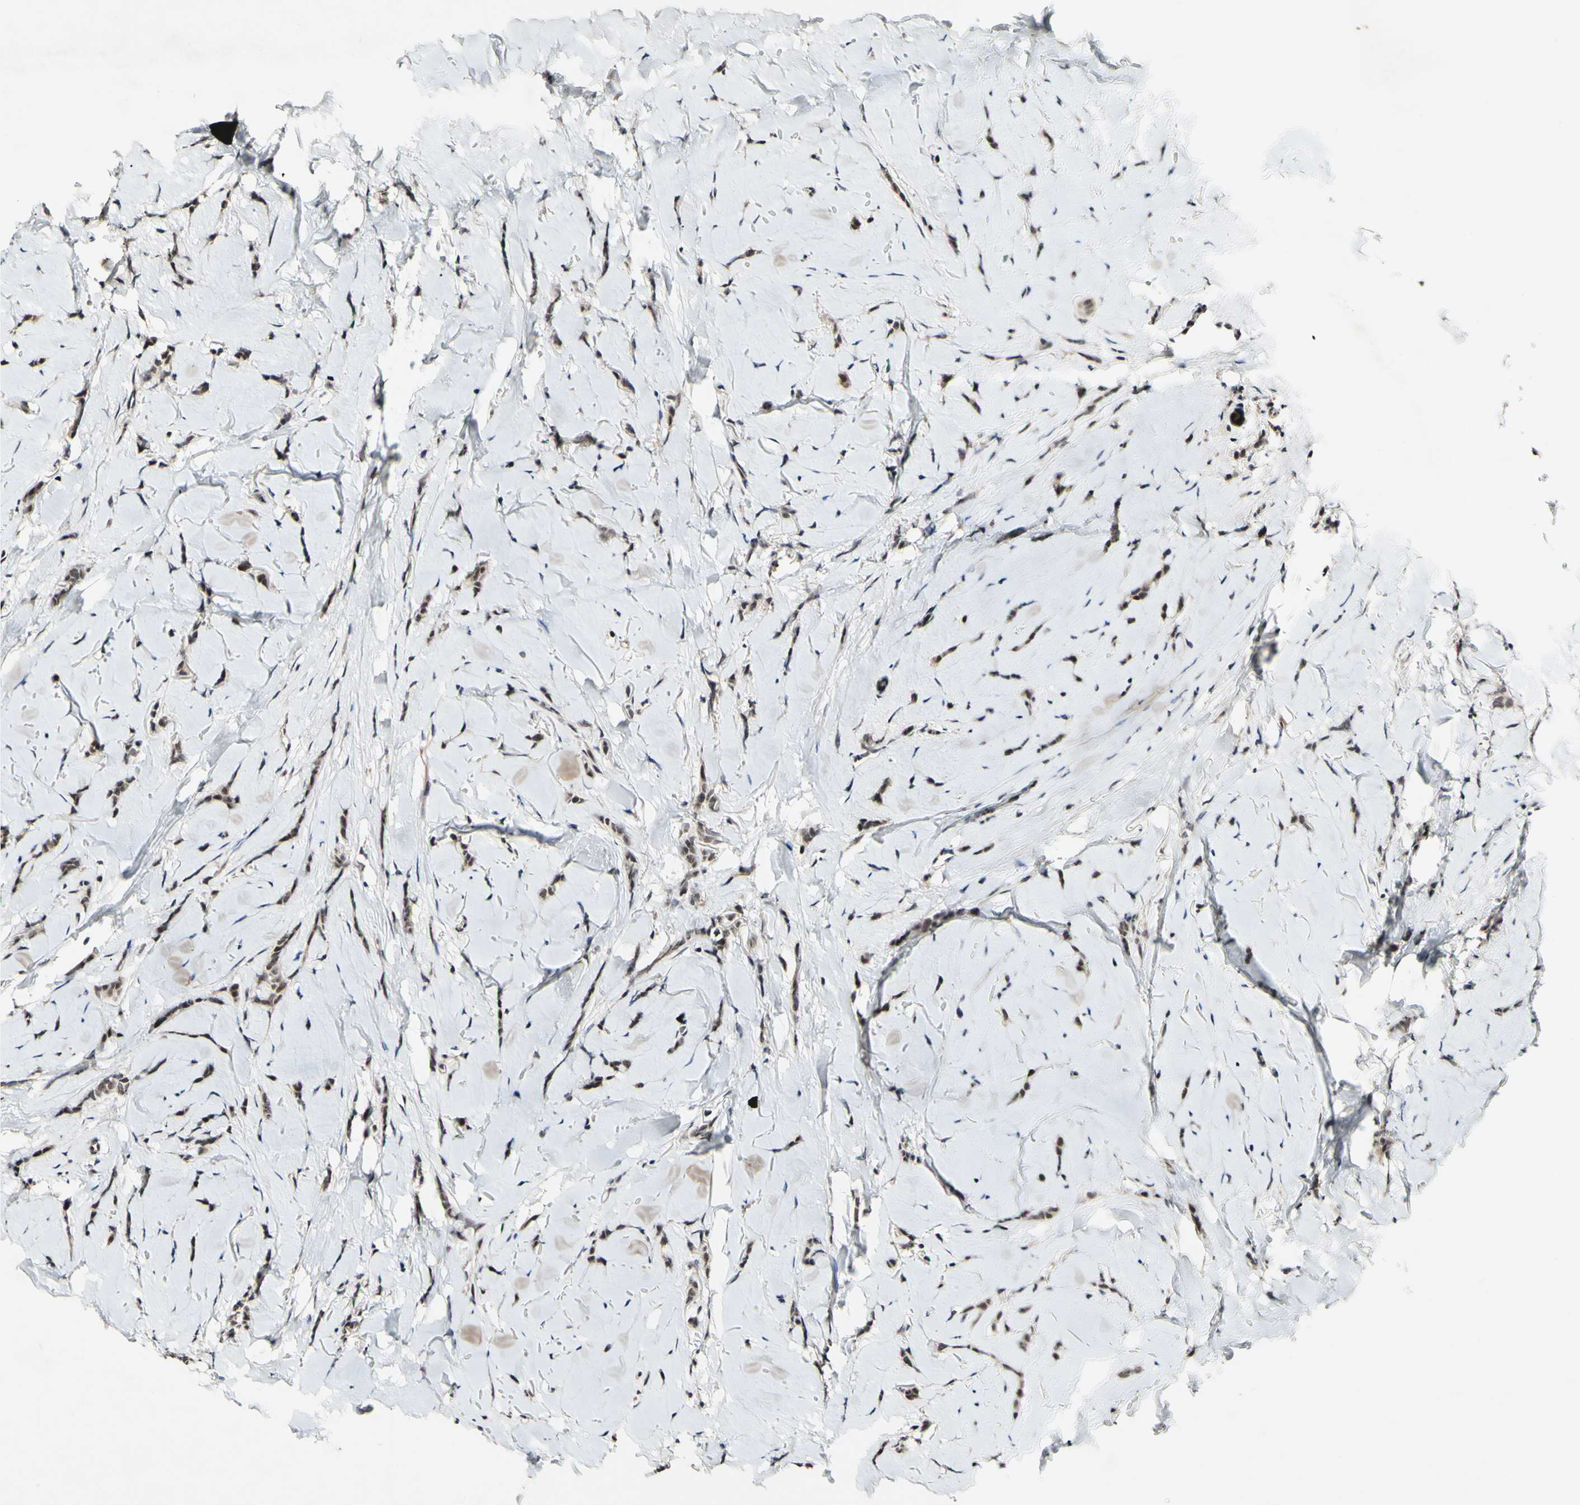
{"staining": {"intensity": "moderate", "quantity": ">75%", "location": "nuclear"}, "tissue": "breast cancer", "cell_type": "Tumor cells", "image_type": "cancer", "snomed": [{"axis": "morphology", "description": "Lobular carcinoma"}, {"axis": "topography", "description": "Skin"}, {"axis": "topography", "description": "Breast"}], "caption": "DAB immunohistochemical staining of human breast cancer (lobular carcinoma) displays moderate nuclear protein staining in about >75% of tumor cells.", "gene": "POLR2F", "patient": {"sex": "female", "age": 46}}